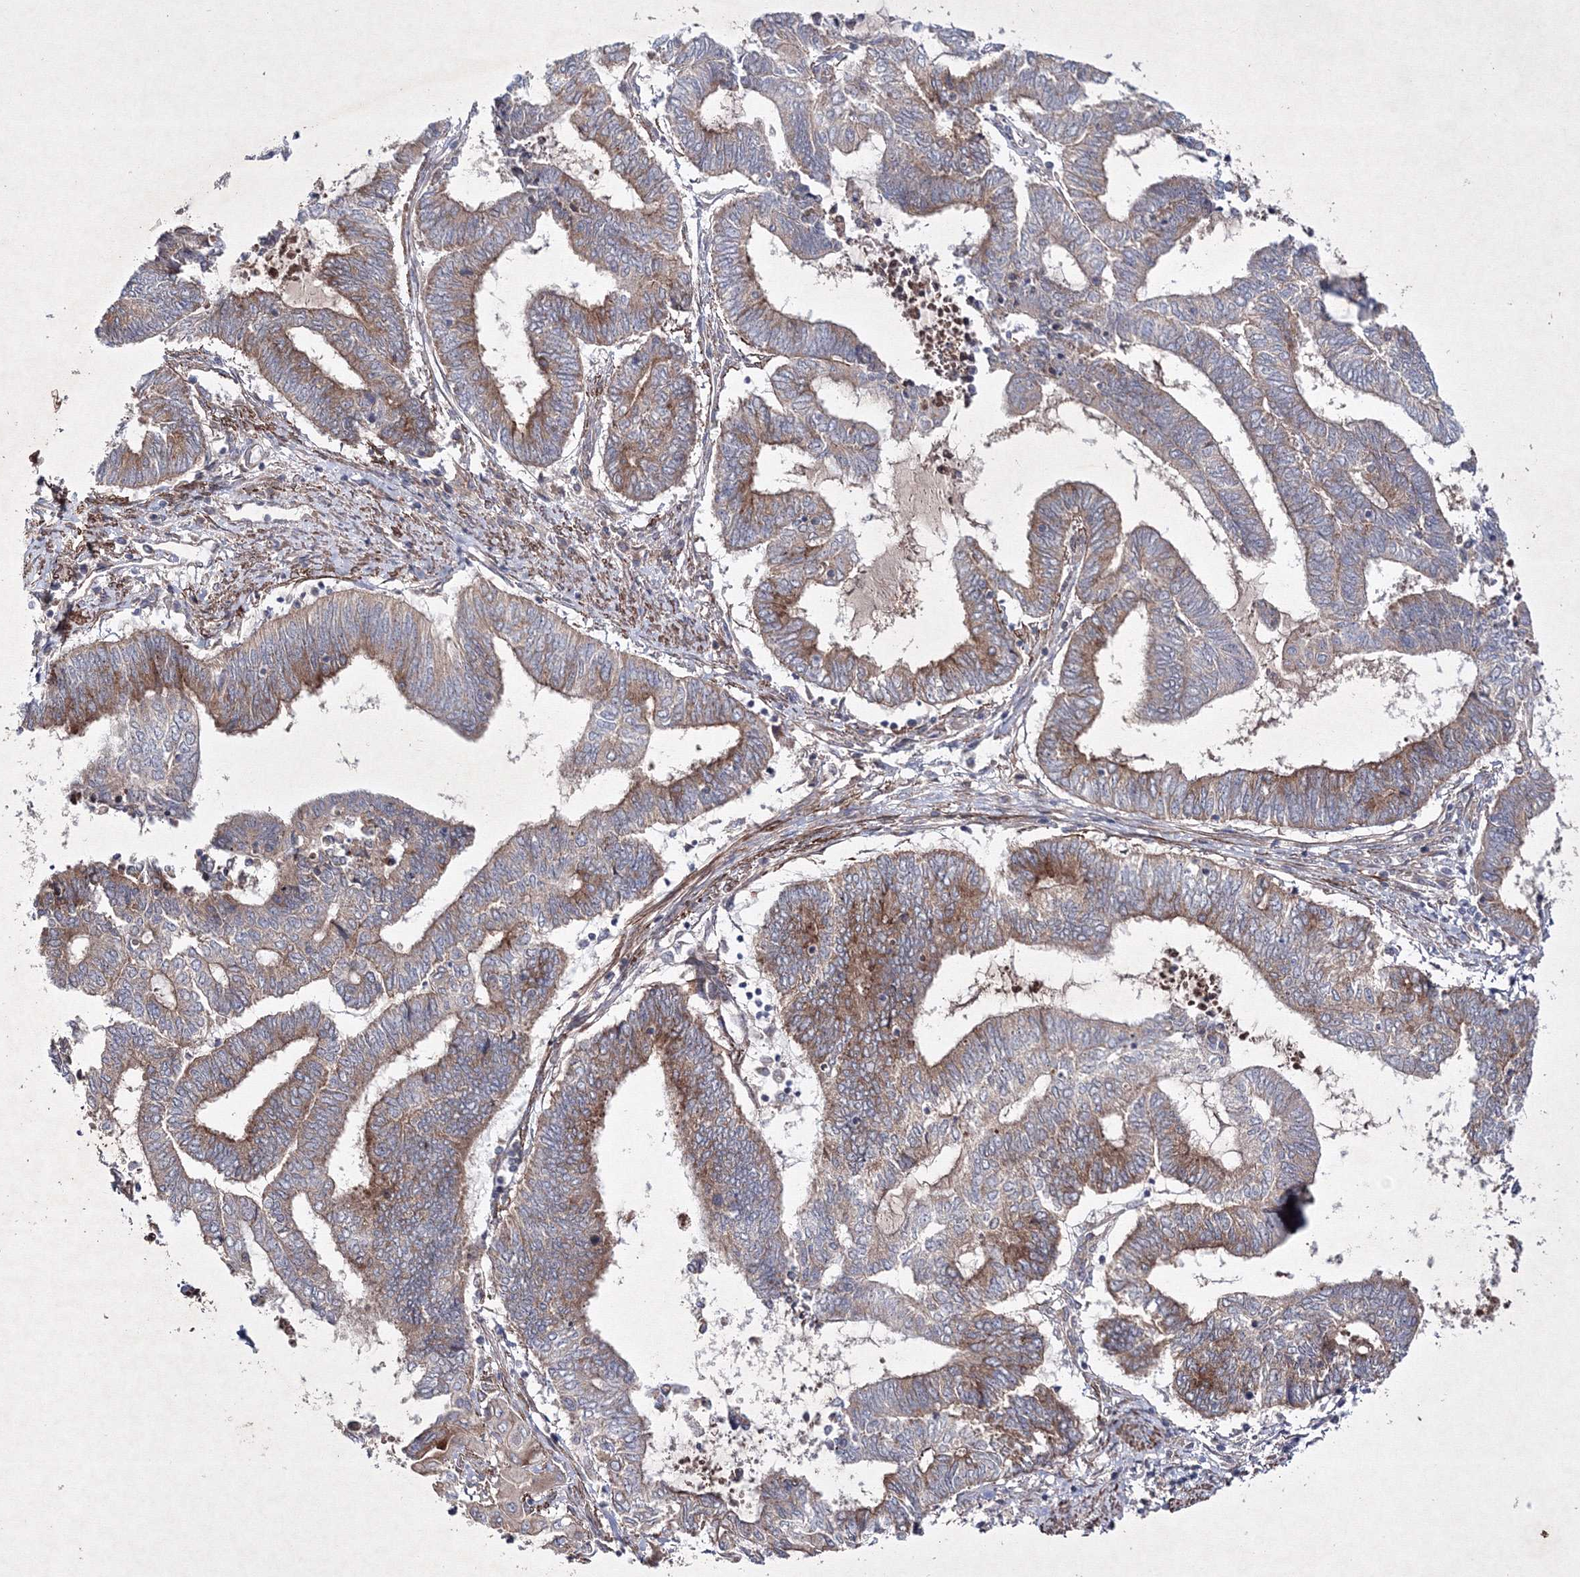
{"staining": {"intensity": "moderate", "quantity": ">75%", "location": "cytoplasmic/membranous"}, "tissue": "endometrial cancer", "cell_type": "Tumor cells", "image_type": "cancer", "snomed": [{"axis": "morphology", "description": "Adenocarcinoma, NOS"}, {"axis": "topography", "description": "Uterus"}, {"axis": "topography", "description": "Endometrium"}], "caption": "Immunohistochemical staining of endometrial adenocarcinoma demonstrates medium levels of moderate cytoplasmic/membranous protein expression in approximately >75% of tumor cells. (Stains: DAB (3,3'-diaminobenzidine) in brown, nuclei in blue, Microscopy: brightfield microscopy at high magnification).", "gene": "GFM1", "patient": {"sex": "female", "age": 70}}